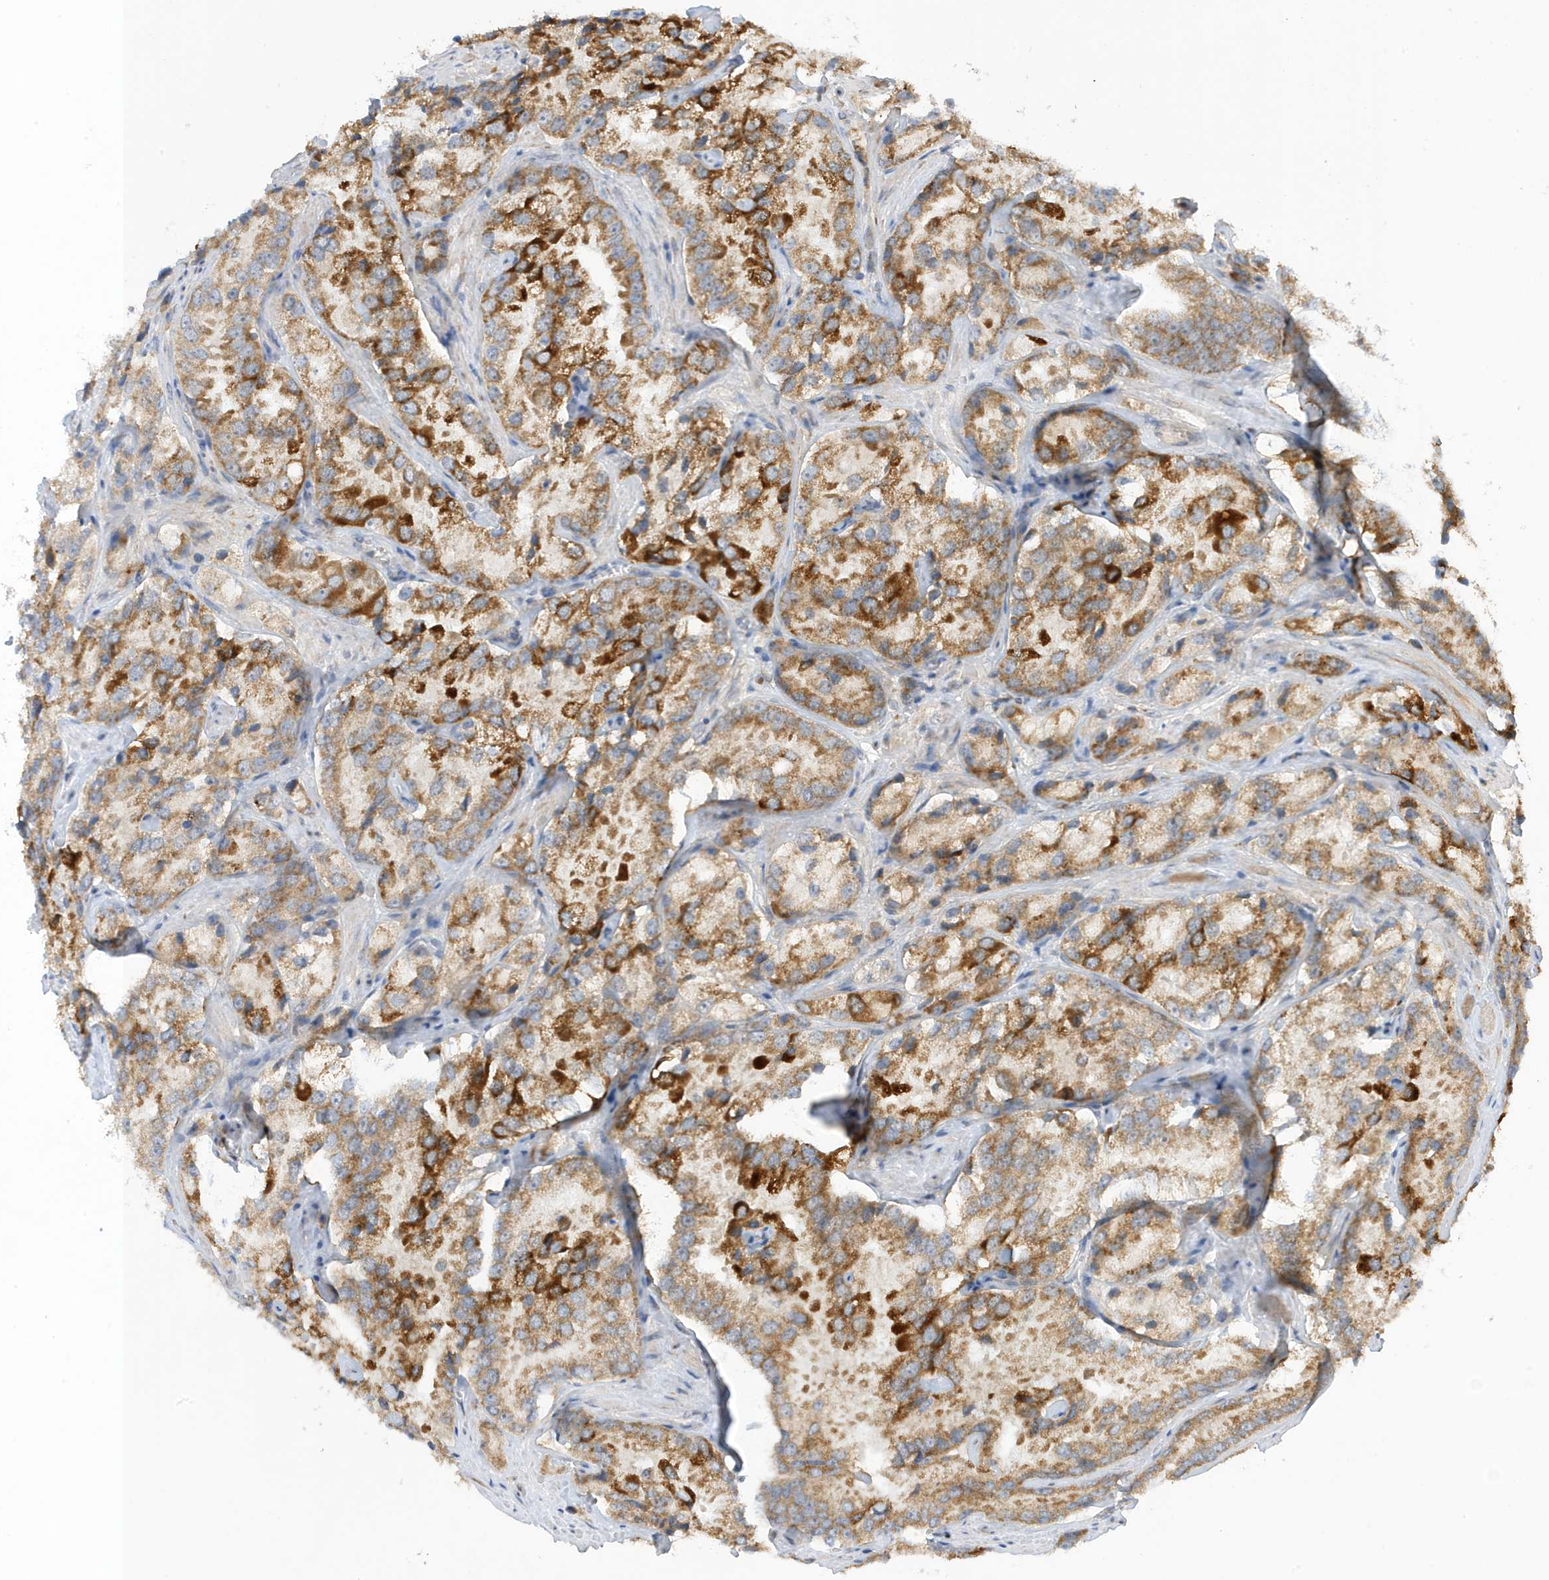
{"staining": {"intensity": "strong", "quantity": "25%-75%", "location": "cytoplasmic/membranous"}, "tissue": "prostate cancer", "cell_type": "Tumor cells", "image_type": "cancer", "snomed": [{"axis": "morphology", "description": "Adenocarcinoma, High grade"}, {"axis": "topography", "description": "Prostate"}], "caption": "Immunohistochemical staining of adenocarcinoma (high-grade) (prostate) demonstrates high levels of strong cytoplasmic/membranous positivity in approximately 25%-75% of tumor cells.", "gene": "NPPC", "patient": {"sex": "male", "age": 66}}